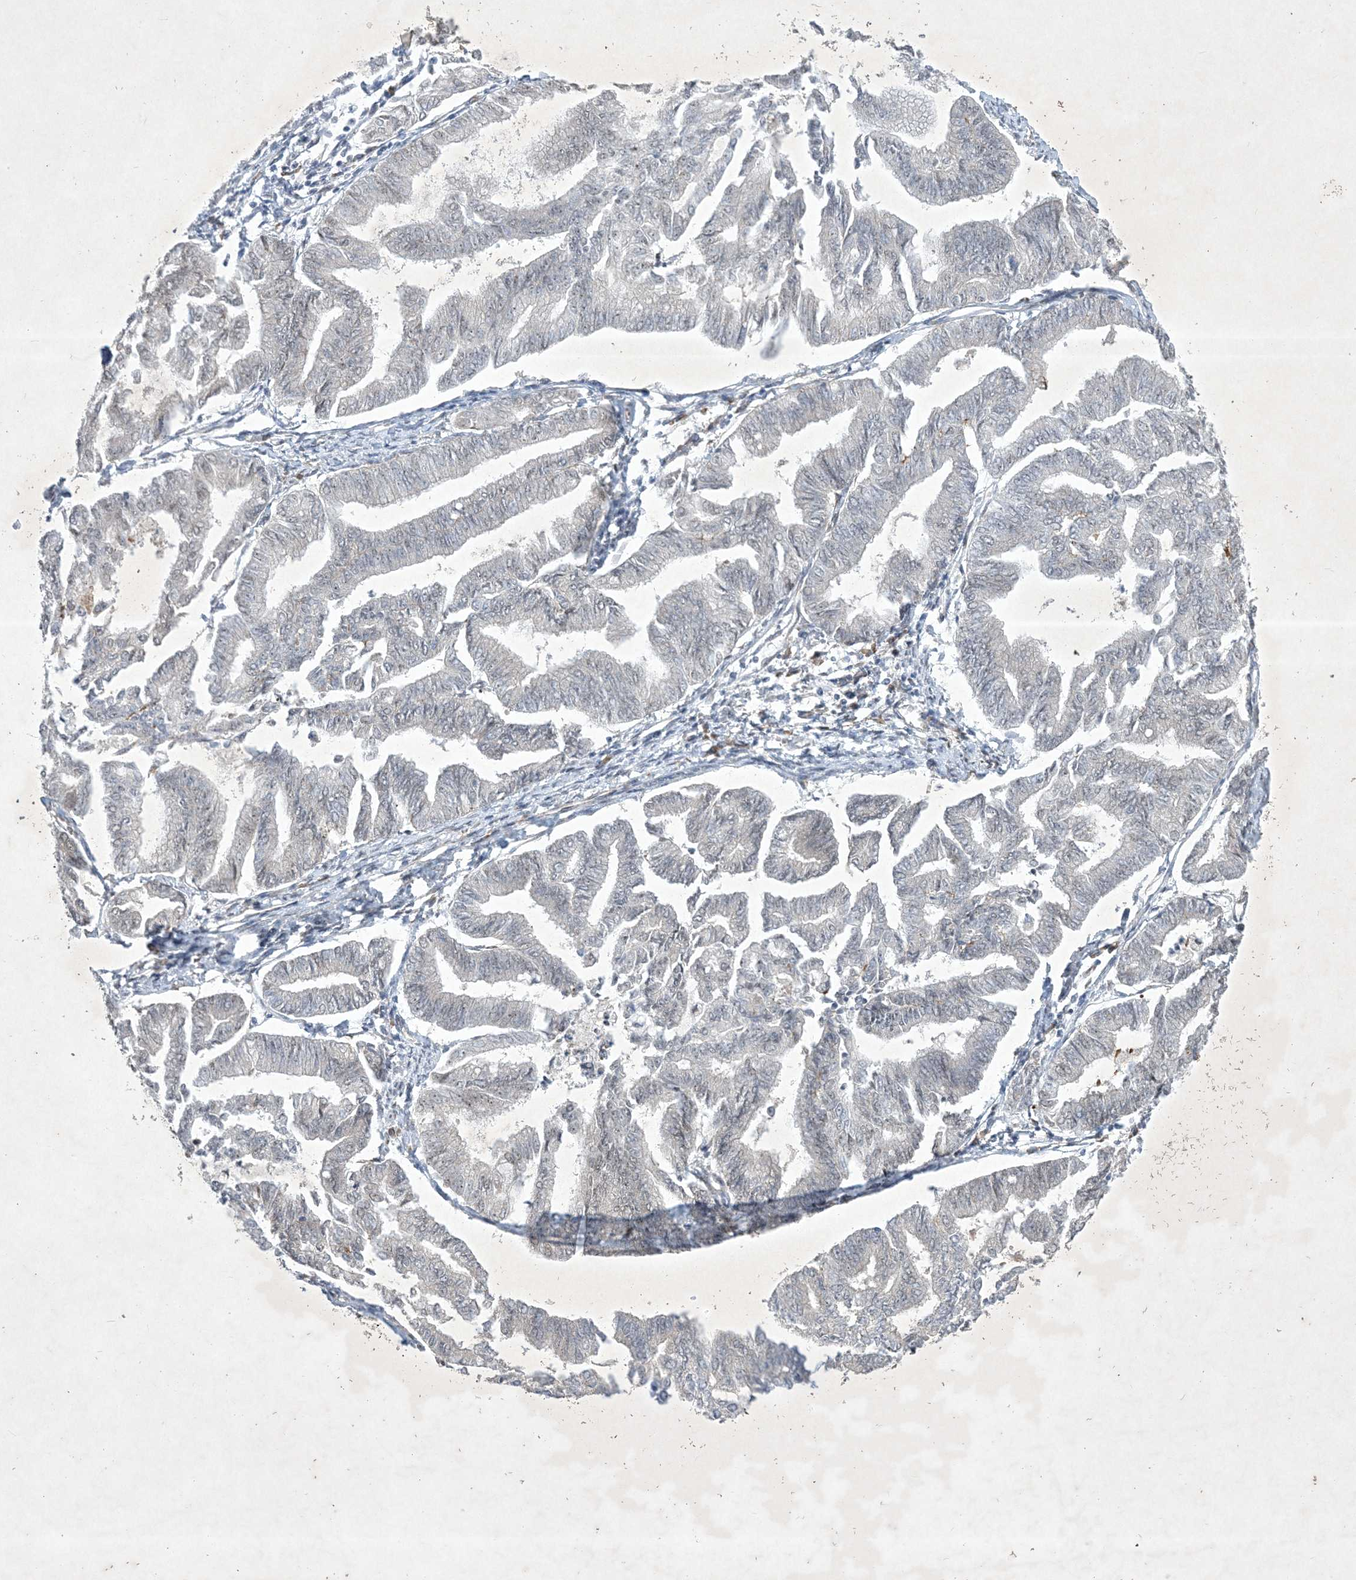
{"staining": {"intensity": "negative", "quantity": "none", "location": "none"}, "tissue": "endometrial cancer", "cell_type": "Tumor cells", "image_type": "cancer", "snomed": [{"axis": "morphology", "description": "Adenocarcinoma, NOS"}, {"axis": "topography", "description": "Endometrium"}], "caption": "A high-resolution image shows IHC staining of endometrial cancer, which demonstrates no significant expression in tumor cells.", "gene": "SOGA3", "patient": {"sex": "female", "age": 79}}